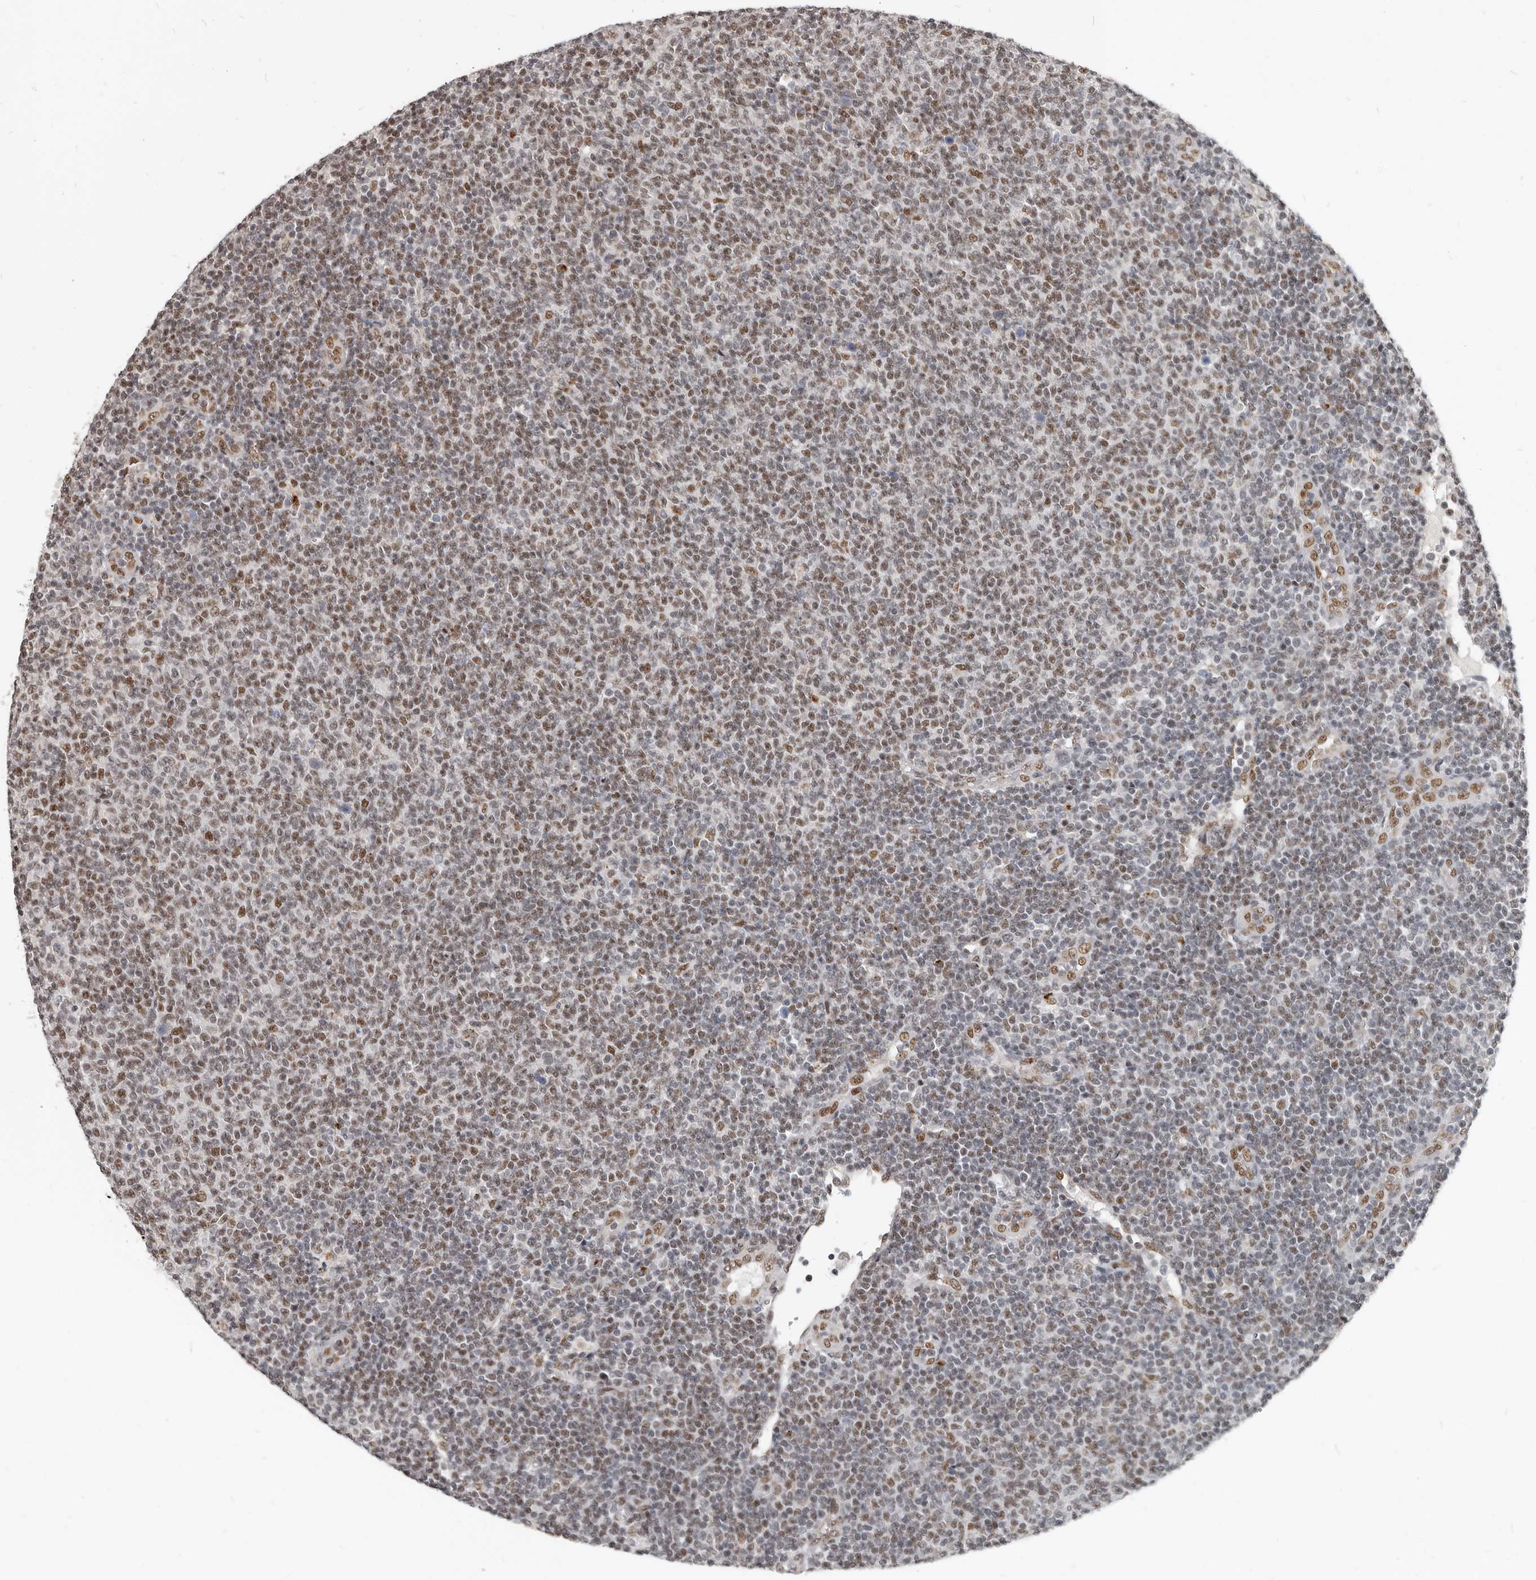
{"staining": {"intensity": "moderate", "quantity": ">75%", "location": "nuclear"}, "tissue": "lymphoma", "cell_type": "Tumor cells", "image_type": "cancer", "snomed": [{"axis": "morphology", "description": "Malignant lymphoma, non-Hodgkin's type, Low grade"}, {"axis": "topography", "description": "Lymph node"}], "caption": "Low-grade malignant lymphoma, non-Hodgkin's type stained with DAB (3,3'-diaminobenzidine) immunohistochemistry exhibits medium levels of moderate nuclear staining in about >75% of tumor cells.", "gene": "ATF5", "patient": {"sex": "male", "age": 66}}